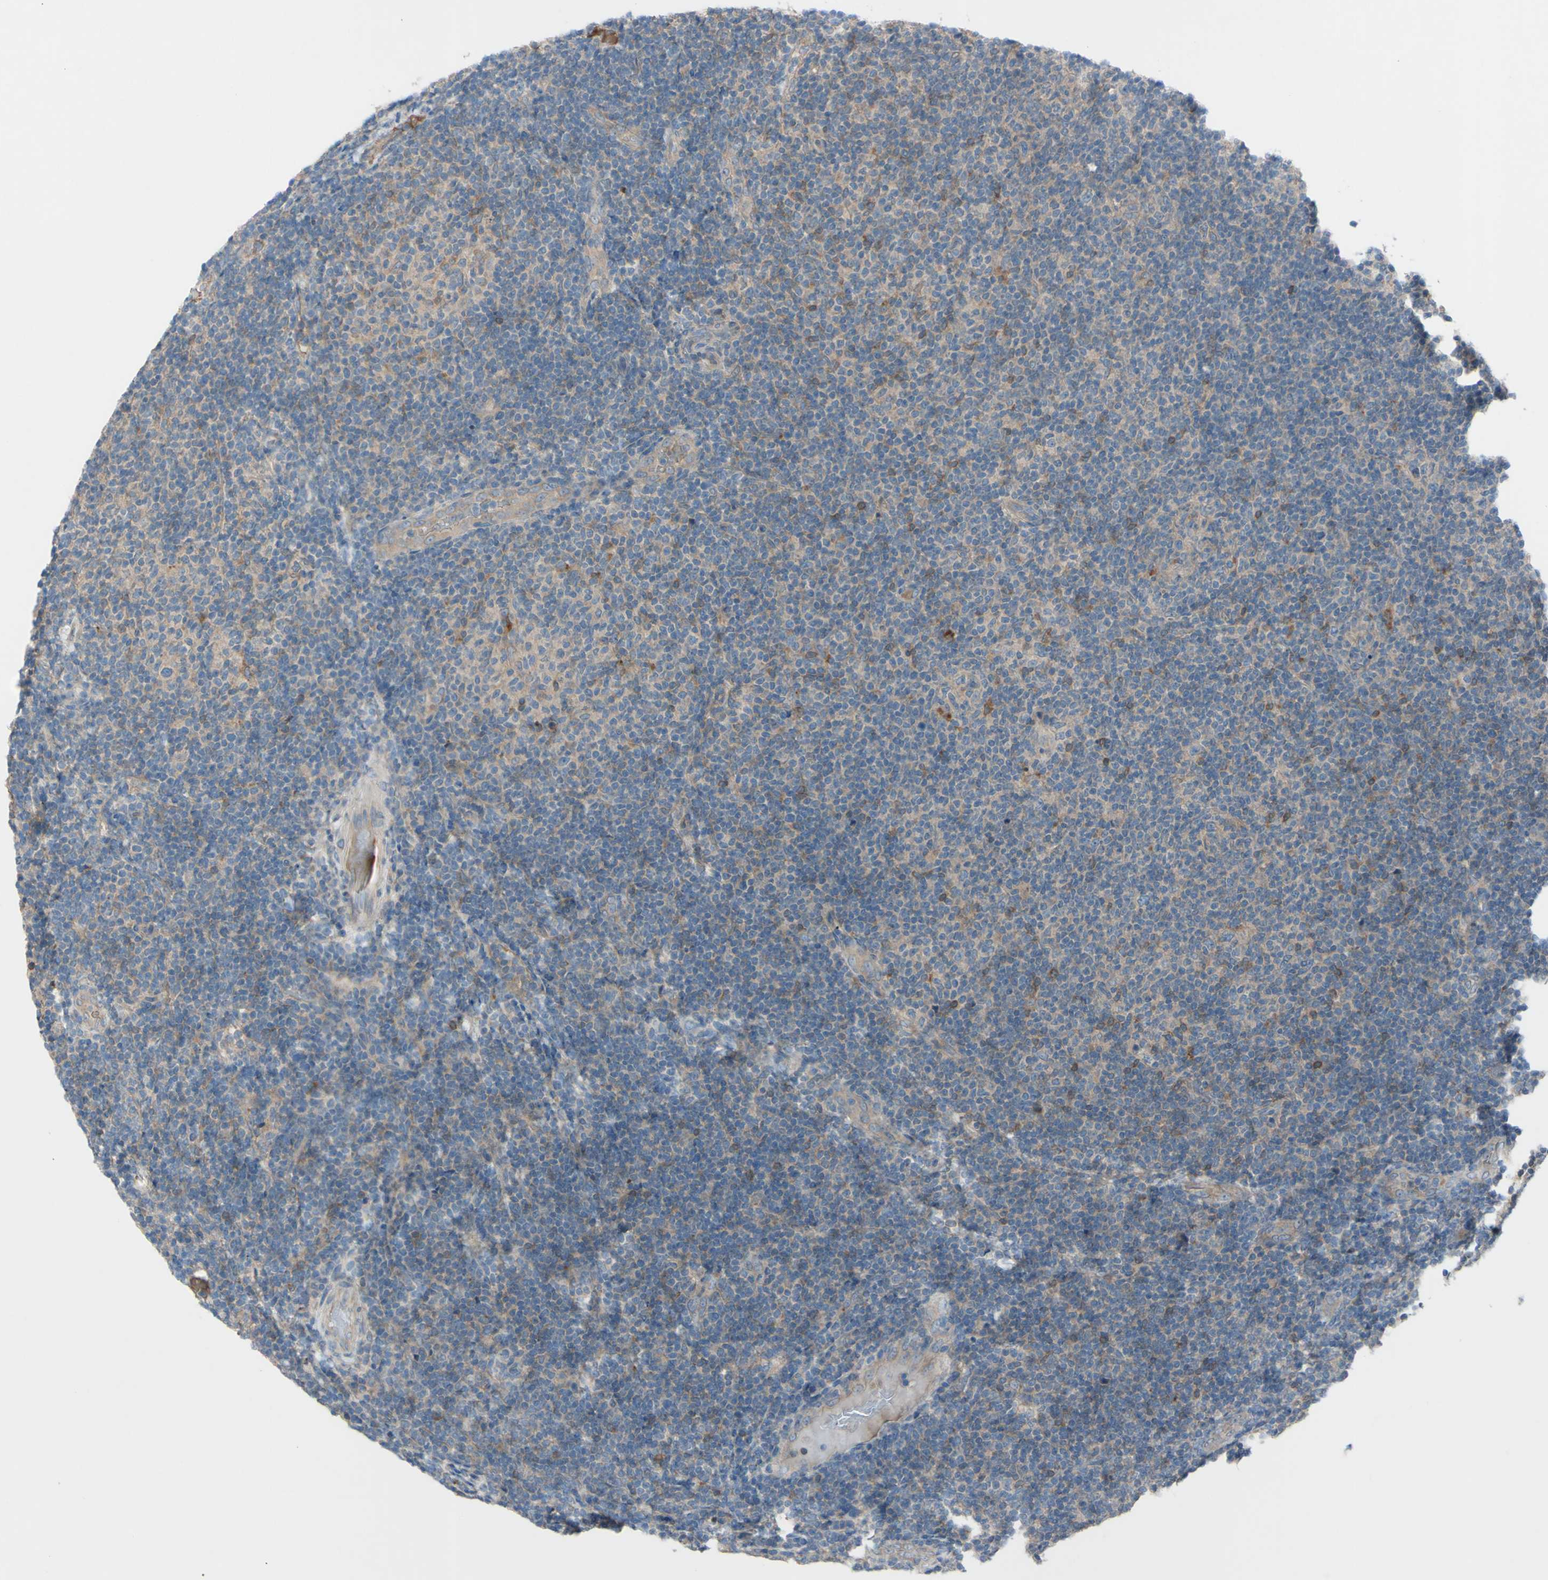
{"staining": {"intensity": "weak", "quantity": ">75%", "location": "cytoplasmic/membranous"}, "tissue": "lymphoma", "cell_type": "Tumor cells", "image_type": "cancer", "snomed": [{"axis": "morphology", "description": "Malignant lymphoma, non-Hodgkin's type, Low grade"}, {"axis": "topography", "description": "Lymph node"}], "caption": "This is a micrograph of IHC staining of low-grade malignant lymphoma, non-Hodgkin's type, which shows weak expression in the cytoplasmic/membranous of tumor cells.", "gene": "AFP", "patient": {"sex": "male", "age": 83}}